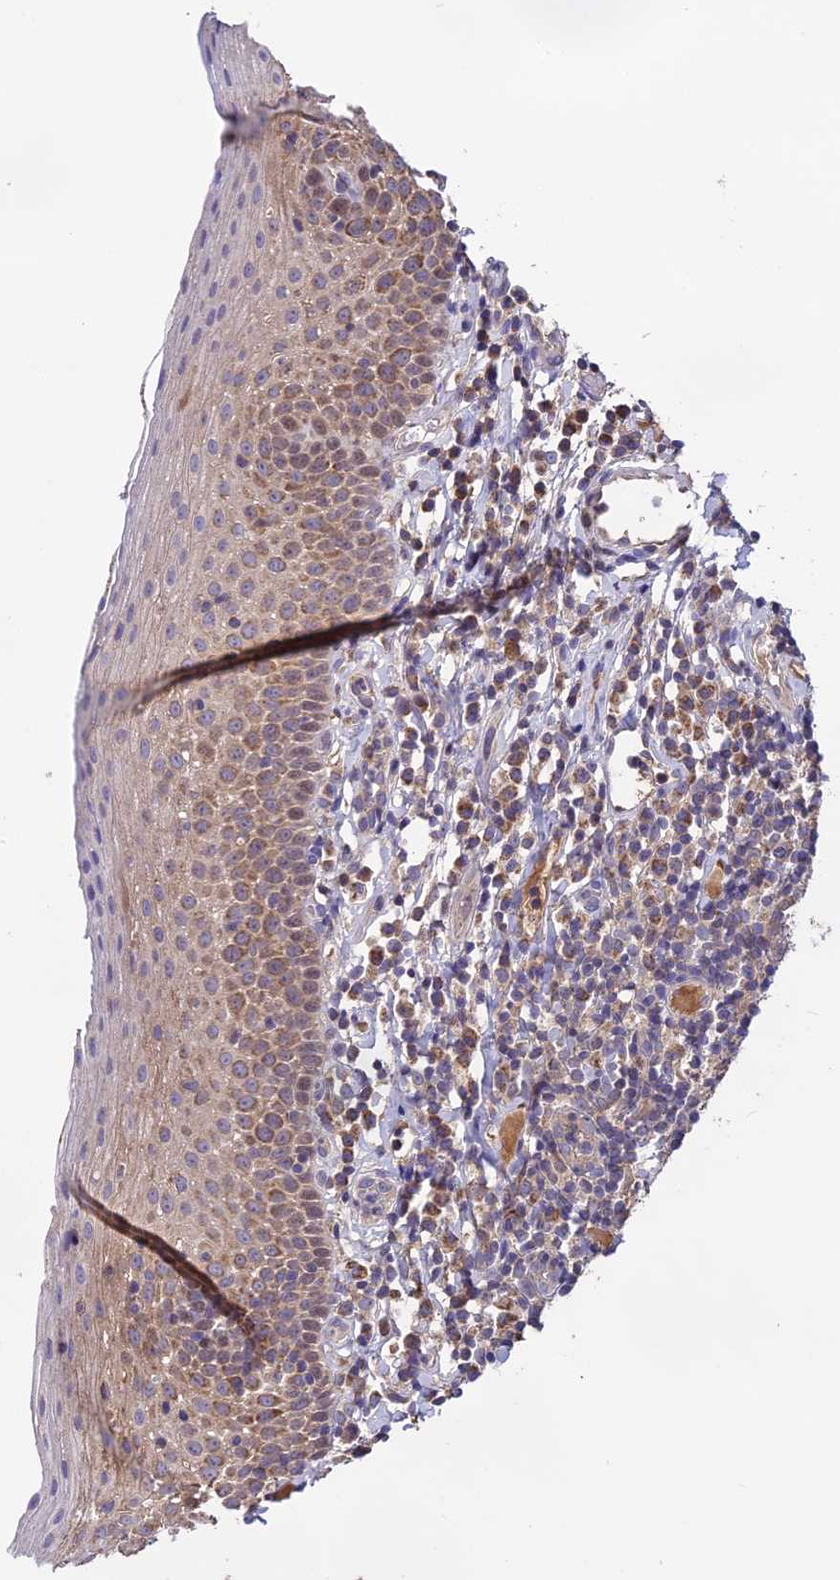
{"staining": {"intensity": "moderate", "quantity": "25%-75%", "location": "cytoplasmic/membranous"}, "tissue": "oral mucosa", "cell_type": "Squamous epithelial cells", "image_type": "normal", "snomed": [{"axis": "morphology", "description": "Normal tissue, NOS"}, {"axis": "topography", "description": "Oral tissue"}], "caption": "Immunohistochemistry (IHC) histopathology image of benign oral mucosa stained for a protein (brown), which shows medium levels of moderate cytoplasmic/membranous expression in about 25%-75% of squamous epithelial cells.", "gene": "NUDT8", "patient": {"sex": "female", "age": 69}}